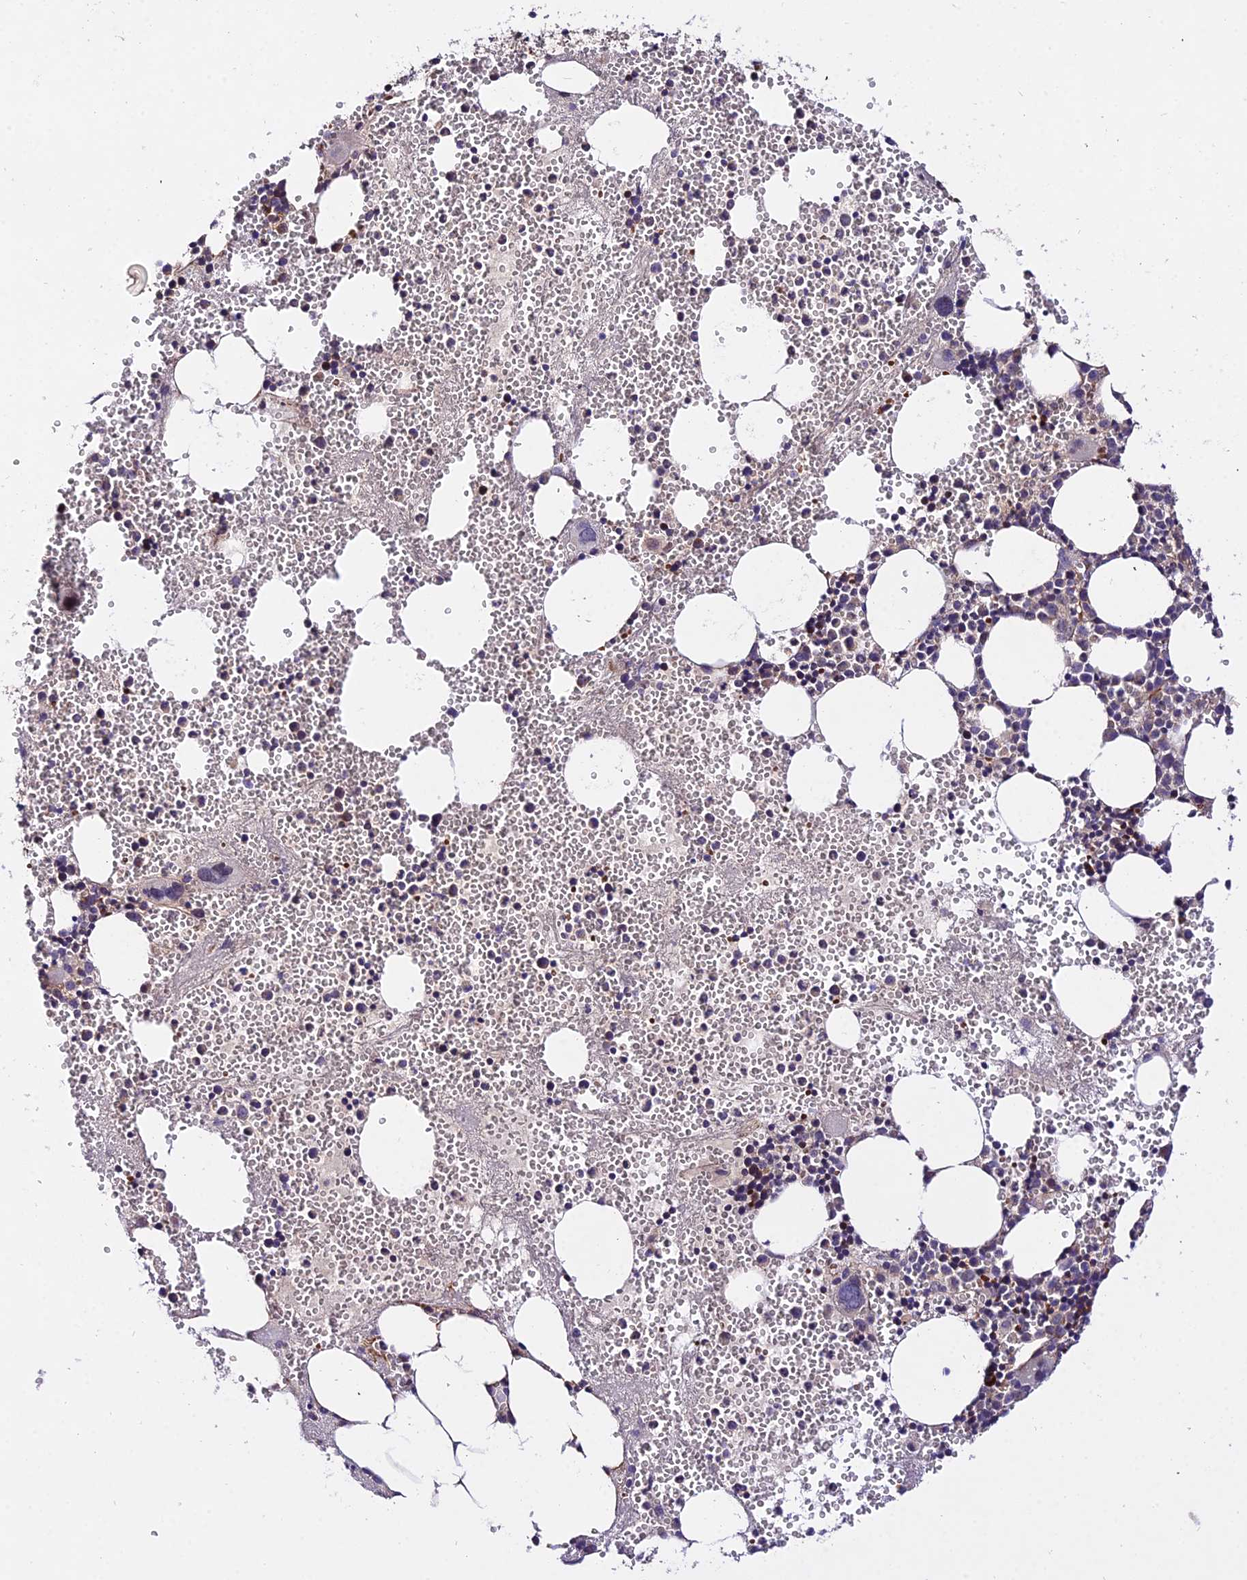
{"staining": {"intensity": "moderate", "quantity": "<25%", "location": "cytoplasmic/membranous"}, "tissue": "bone marrow", "cell_type": "Hematopoietic cells", "image_type": "normal", "snomed": [{"axis": "morphology", "description": "Normal tissue, NOS"}, {"axis": "morphology", "description": "Inflammation, NOS"}, {"axis": "topography", "description": "Bone marrow"}], "caption": "Immunohistochemical staining of unremarkable human bone marrow exhibits <25% levels of moderate cytoplasmic/membranous protein expression in approximately <25% of hematopoietic cells. (Stains: DAB in brown, nuclei in blue, Microscopy: brightfield microscopy at high magnification).", "gene": "WDR5B", "patient": {"sex": "female", "age": 76}}